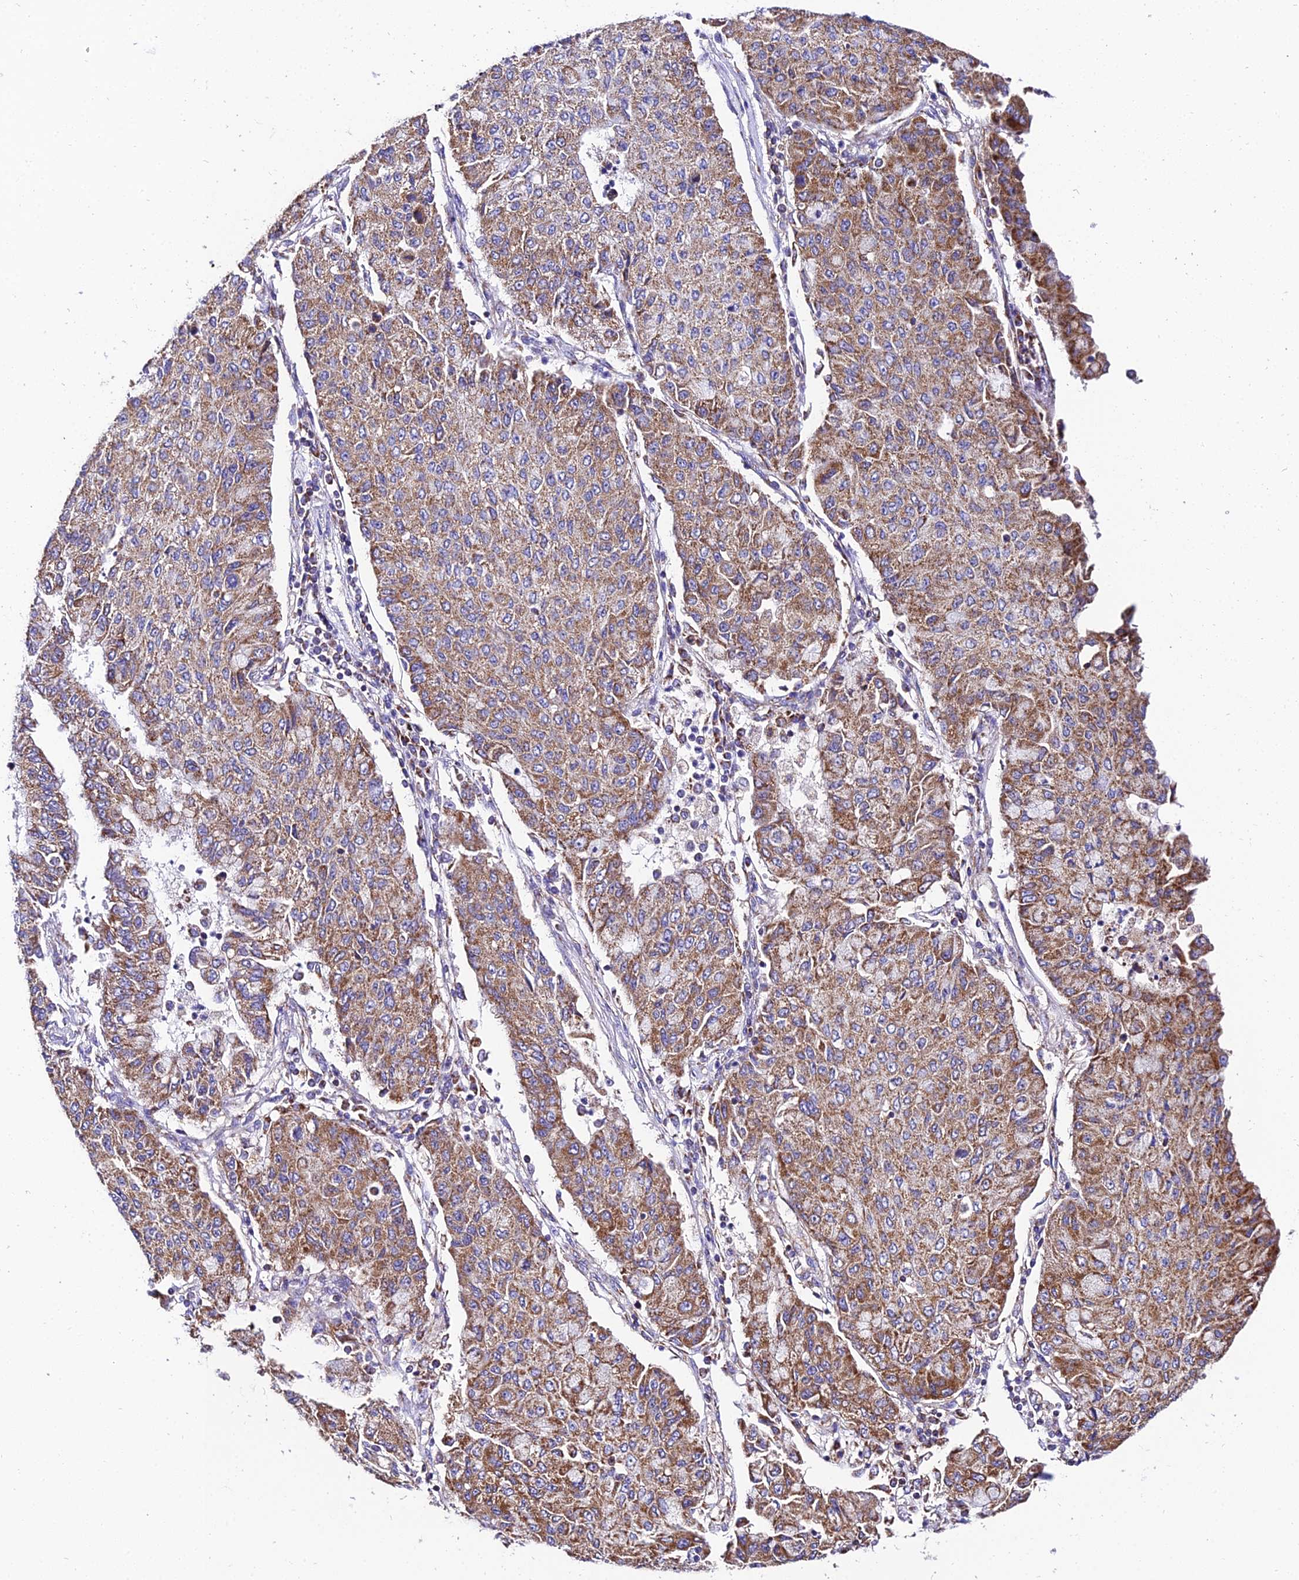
{"staining": {"intensity": "moderate", "quantity": ">75%", "location": "cytoplasmic/membranous"}, "tissue": "lung cancer", "cell_type": "Tumor cells", "image_type": "cancer", "snomed": [{"axis": "morphology", "description": "Squamous cell carcinoma, NOS"}, {"axis": "topography", "description": "Lung"}], "caption": "Lung cancer stained with a brown dye reveals moderate cytoplasmic/membranous positive positivity in about >75% of tumor cells.", "gene": "OCIAD1", "patient": {"sex": "male", "age": 74}}